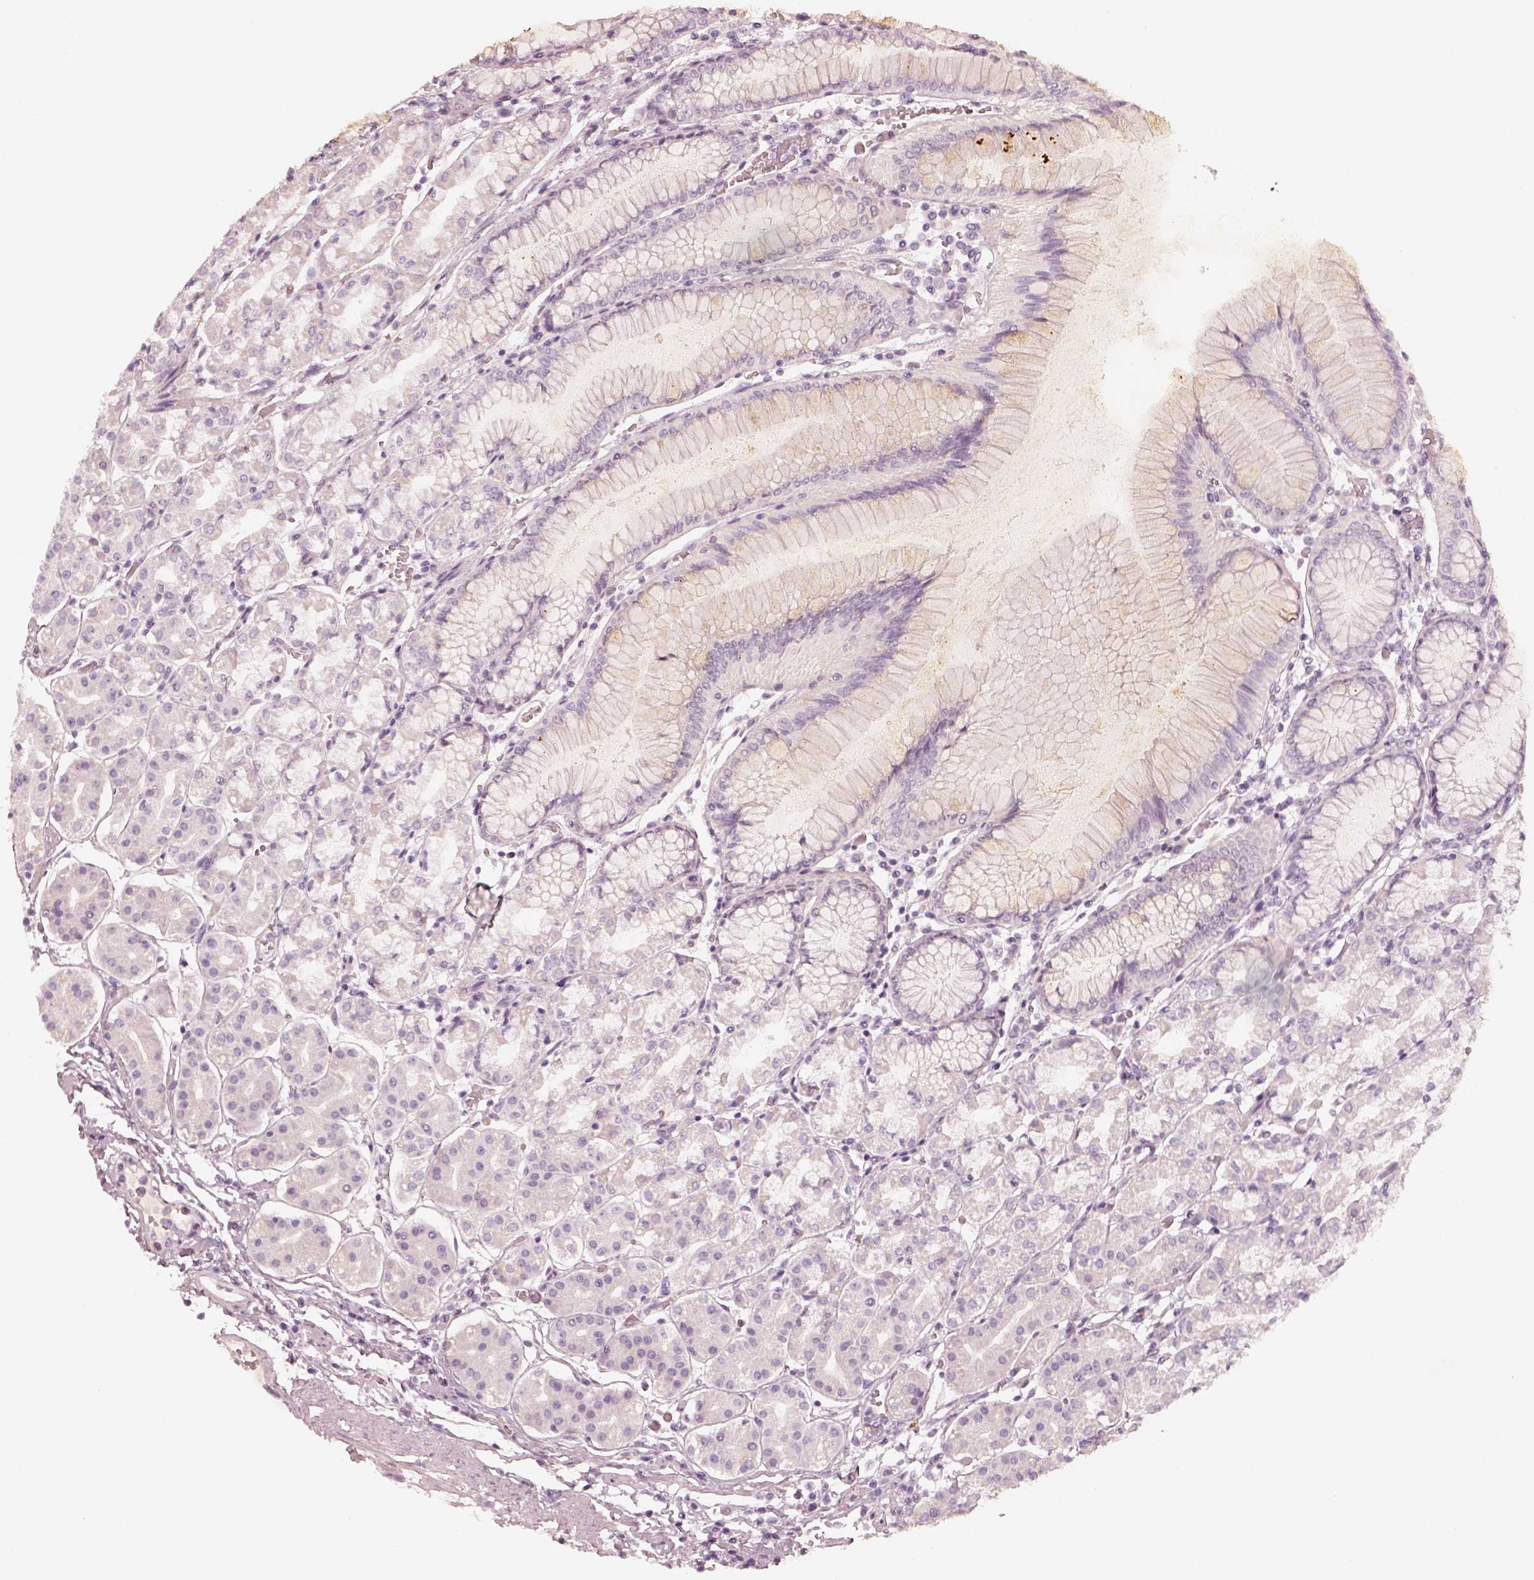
{"staining": {"intensity": "negative", "quantity": "none", "location": "none"}, "tissue": "stomach", "cell_type": "Glandular cells", "image_type": "normal", "snomed": [{"axis": "morphology", "description": "Normal tissue, NOS"}, {"axis": "topography", "description": "Skeletal muscle"}, {"axis": "topography", "description": "Stomach"}], "caption": "Normal stomach was stained to show a protein in brown. There is no significant staining in glandular cells.", "gene": "KRT82", "patient": {"sex": "female", "age": 57}}